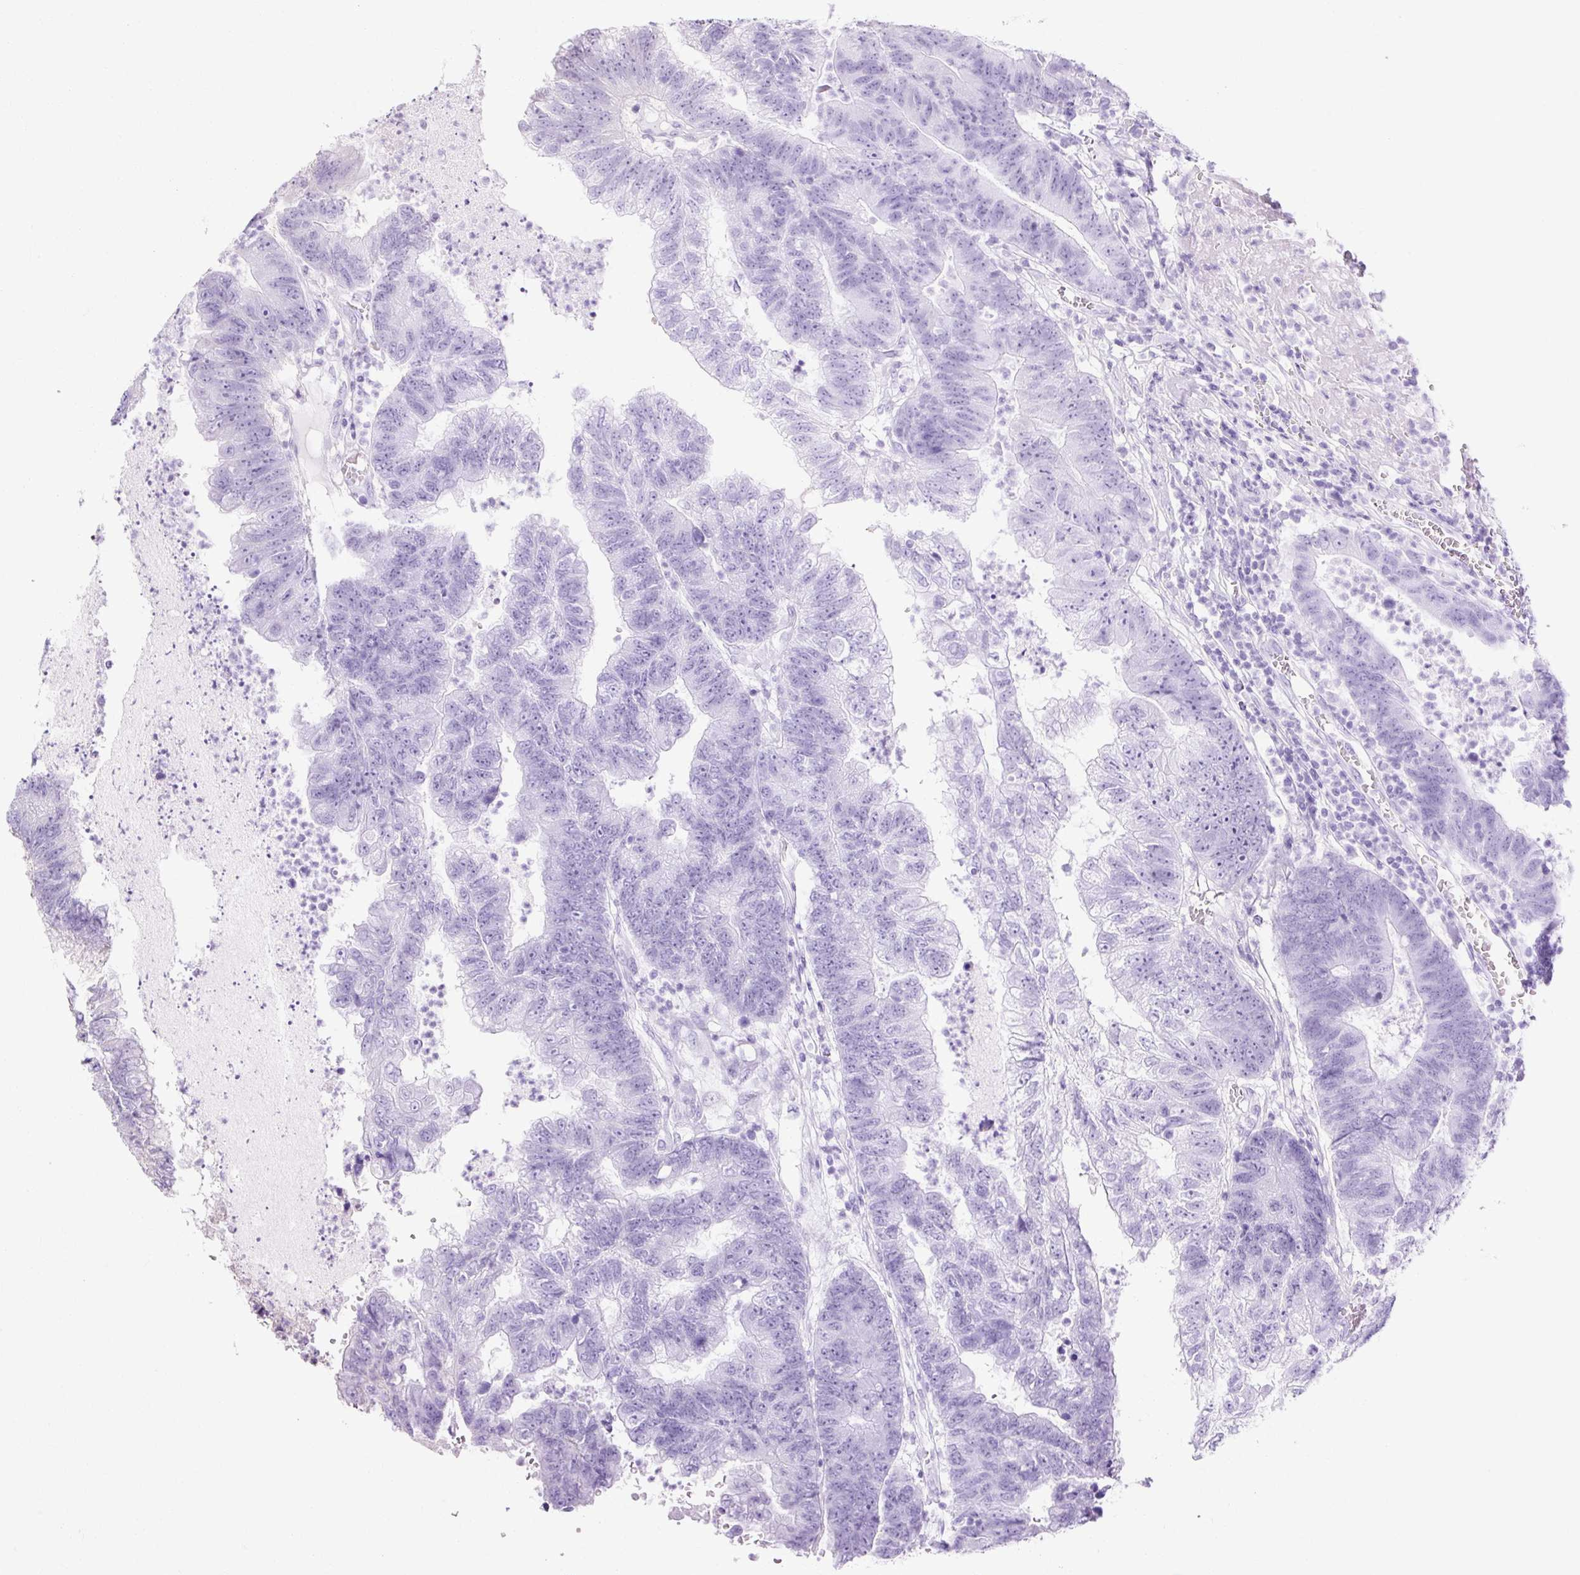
{"staining": {"intensity": "moderate", "quantity": "<25%", "location": "cytoplasmic/membranous"}, "tissue": "colorectal cancer", "cell_type": "Tumor cells", "image_type": "cancer", "snomed": [{"axis": "morphology", "description": "Adenocarcinoma, NOS"}, {"axis": "topography", "description": "Colon"}], "caption": "Immunohistochemical staining of human adenocarcinoma (colorectal) shows low levels of moderate cytoplasmic/membranous staining in approximately <25% of tumor cells.", "gene": "TSPAN8", "patient": {"sex": "female", "age": 48}}